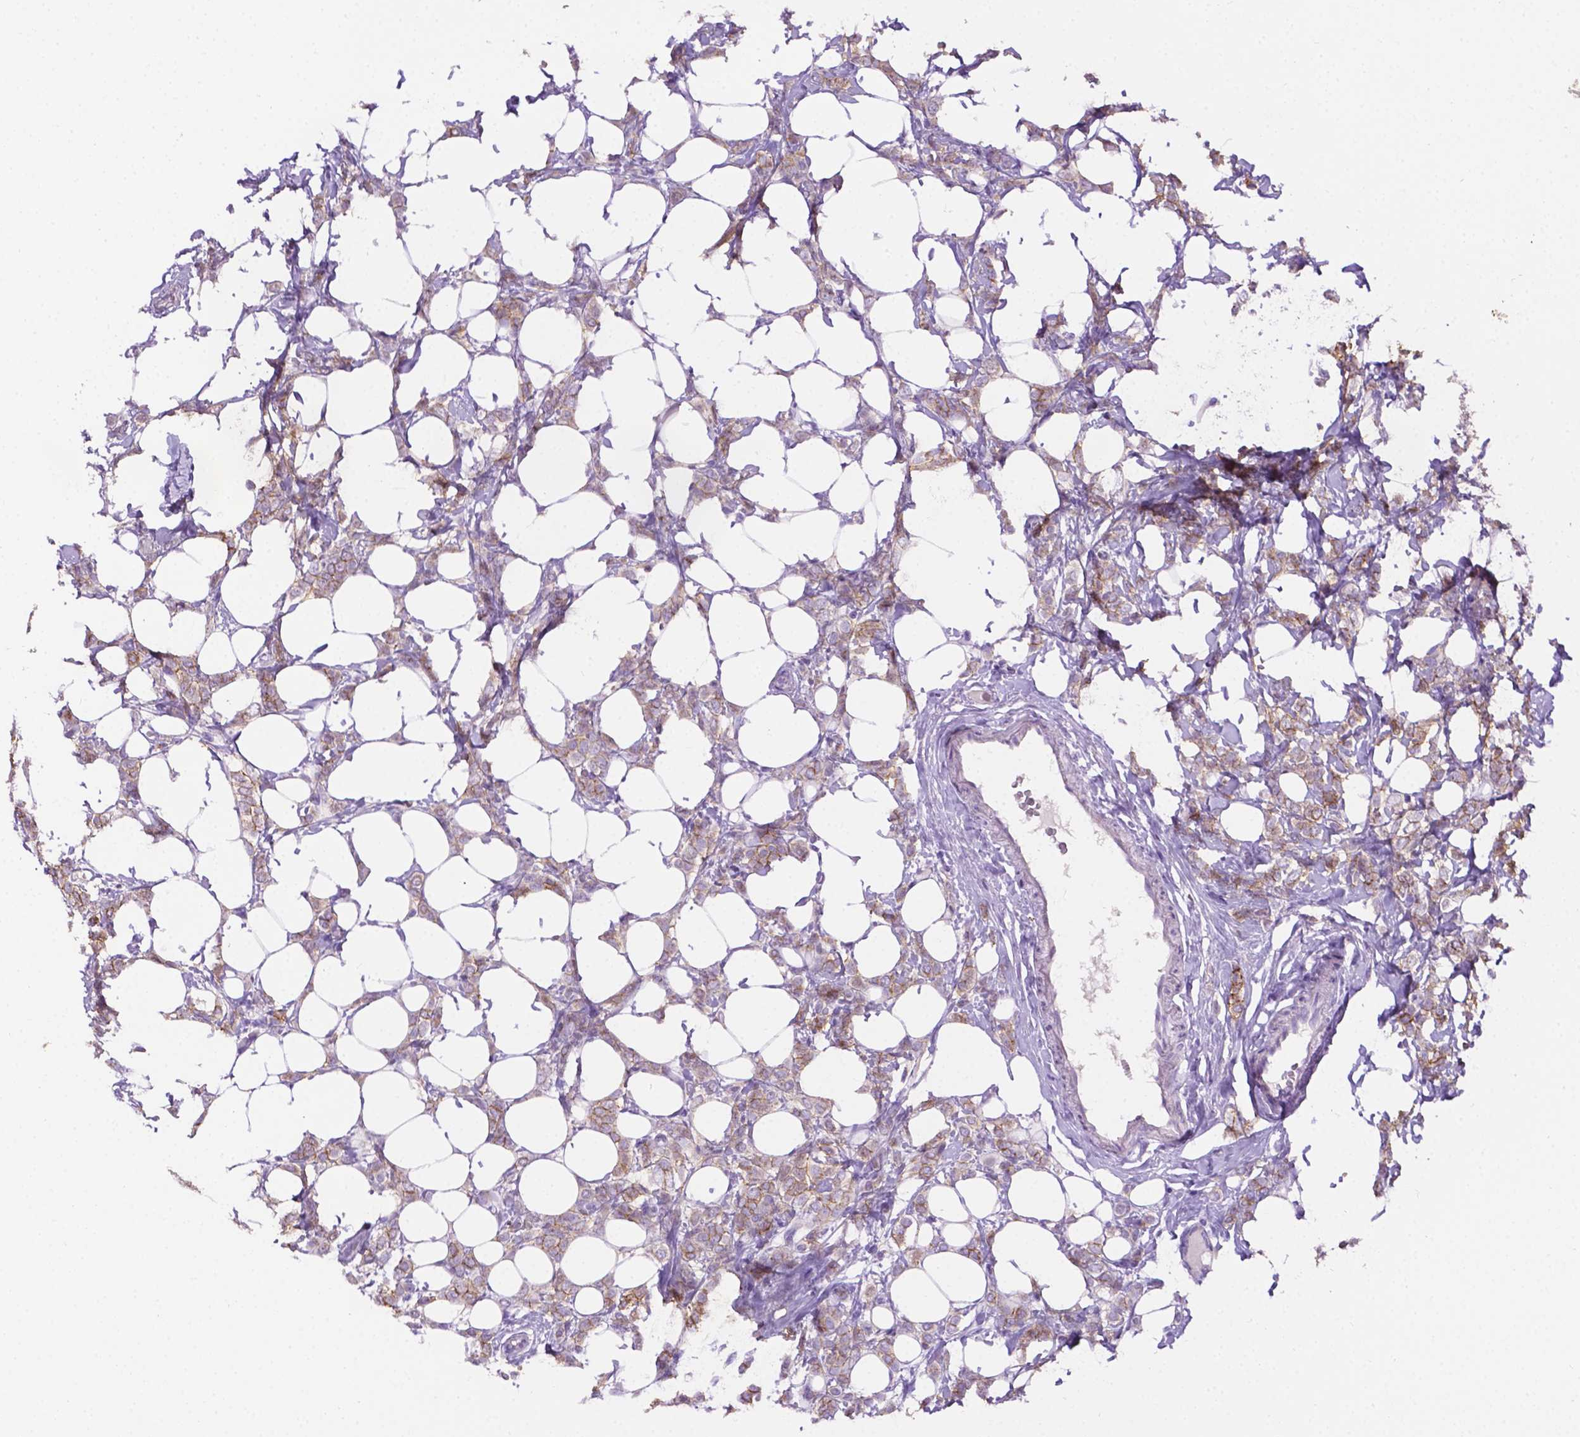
{"staining": {"intensity": "weak", "quantity": "25%-75%", "location": "cytoplasmic/membranous"}, "tissue": "breast cancer", "cell_type": "Tumor cells", "image_type": "cancer", "snomed": [{"axis": "morphology", "description": "Lobular carcinoma"}, {"axis": "topography", "description": "Breast"}], "caption": "Immunohistochemical staining of breast cancer shows low levels of weak cytoplasmic/membranous protein staining in approximately 25%-75% of tumor cells.", "gene": "TACSTD2", "patient": {"sex": "female", "age": 49}}